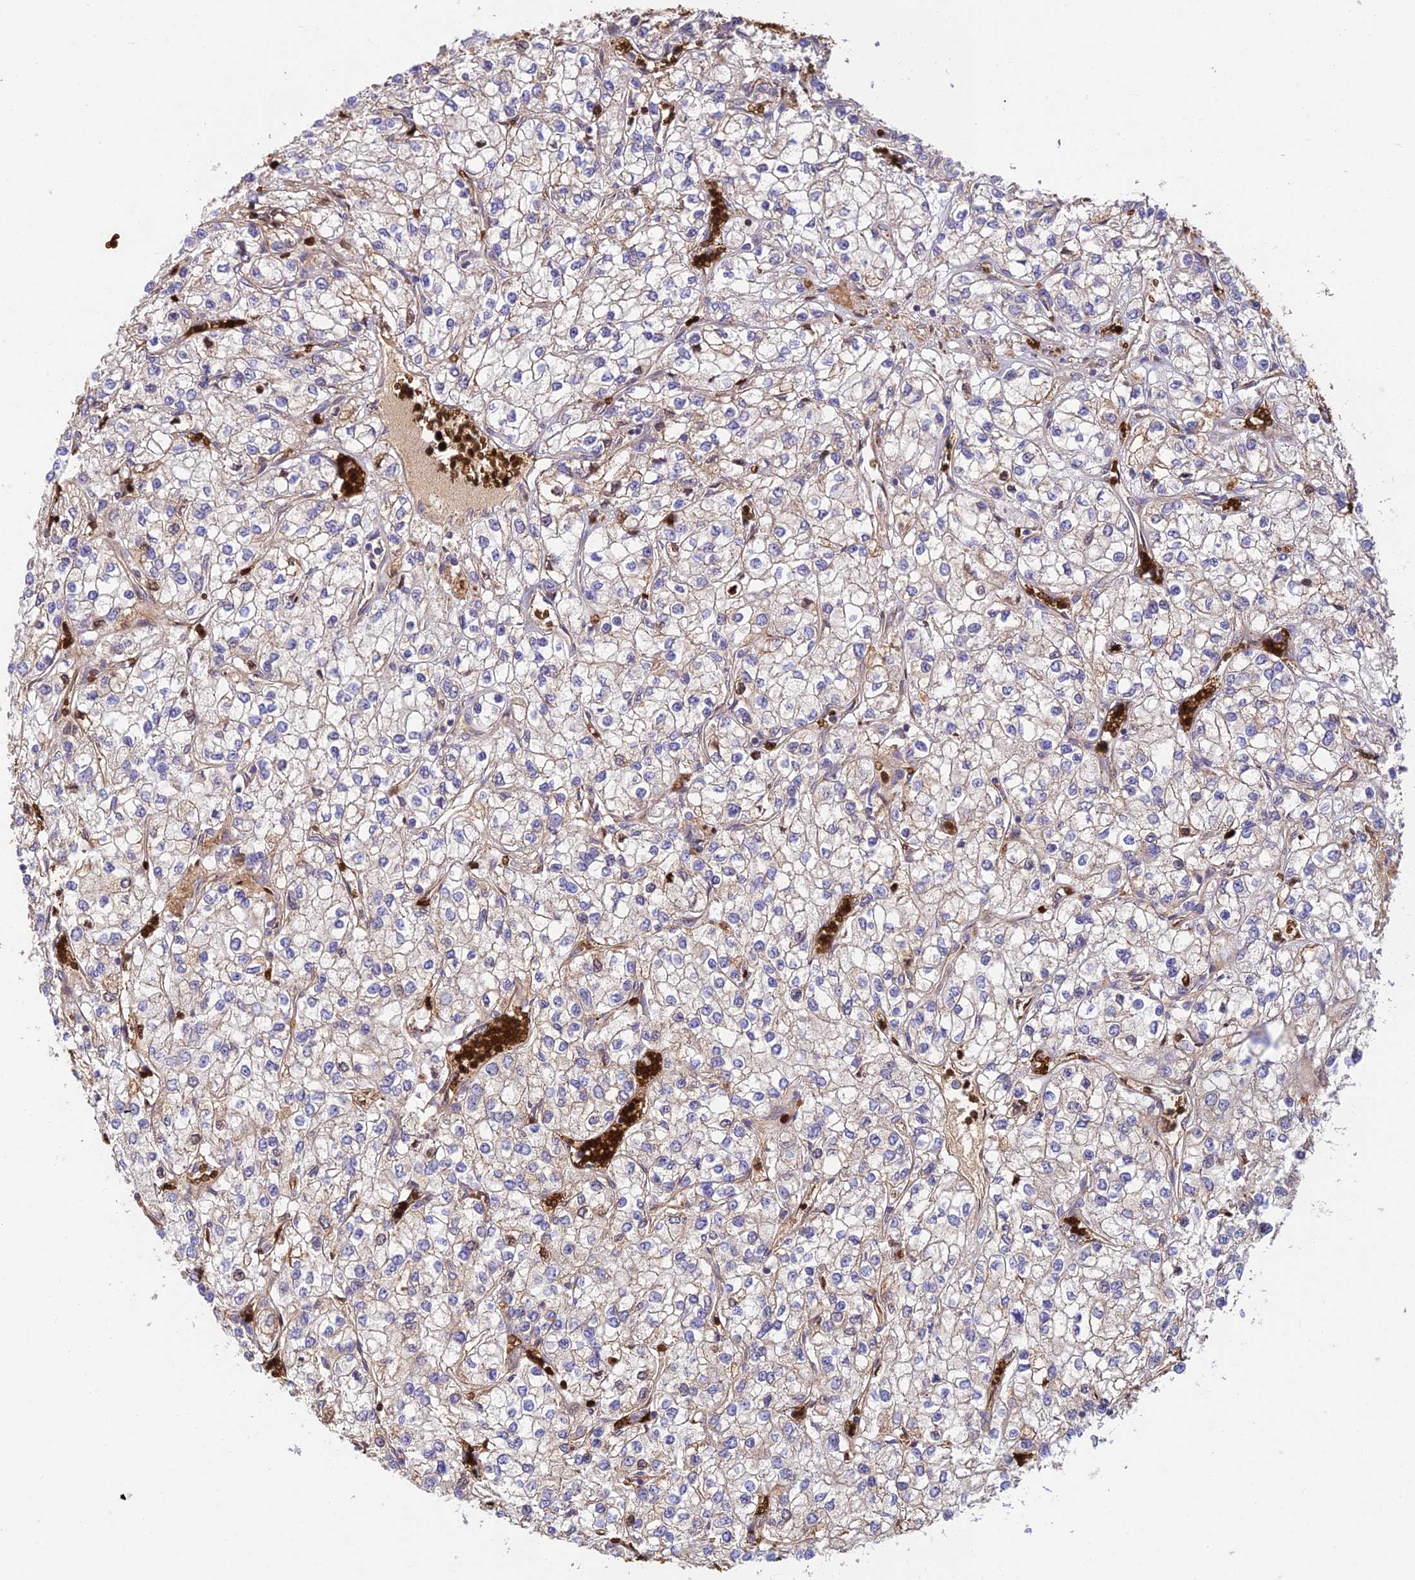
{"staining": {"intensity": "weak", "quantity": "25%-75%", "location": "cytoplasmic/membranous"}, "tissue": "renal cancer", "cell_type": "Tumor cells", "image_type": "cancer", "snomed": [{"axis": "morphology", "description": "Adenocarcinoma, NOS"}, {"axis": "topography", "description": "Kidney"}], "caption": "Tumor cells reveal low levels of weak cytoplasmic/membranous staining in approximately 25%-75% of cells in renal adenocarcinoma.", "gene": "UFSP2", "patient": {"sex": "male", "age": 80}}